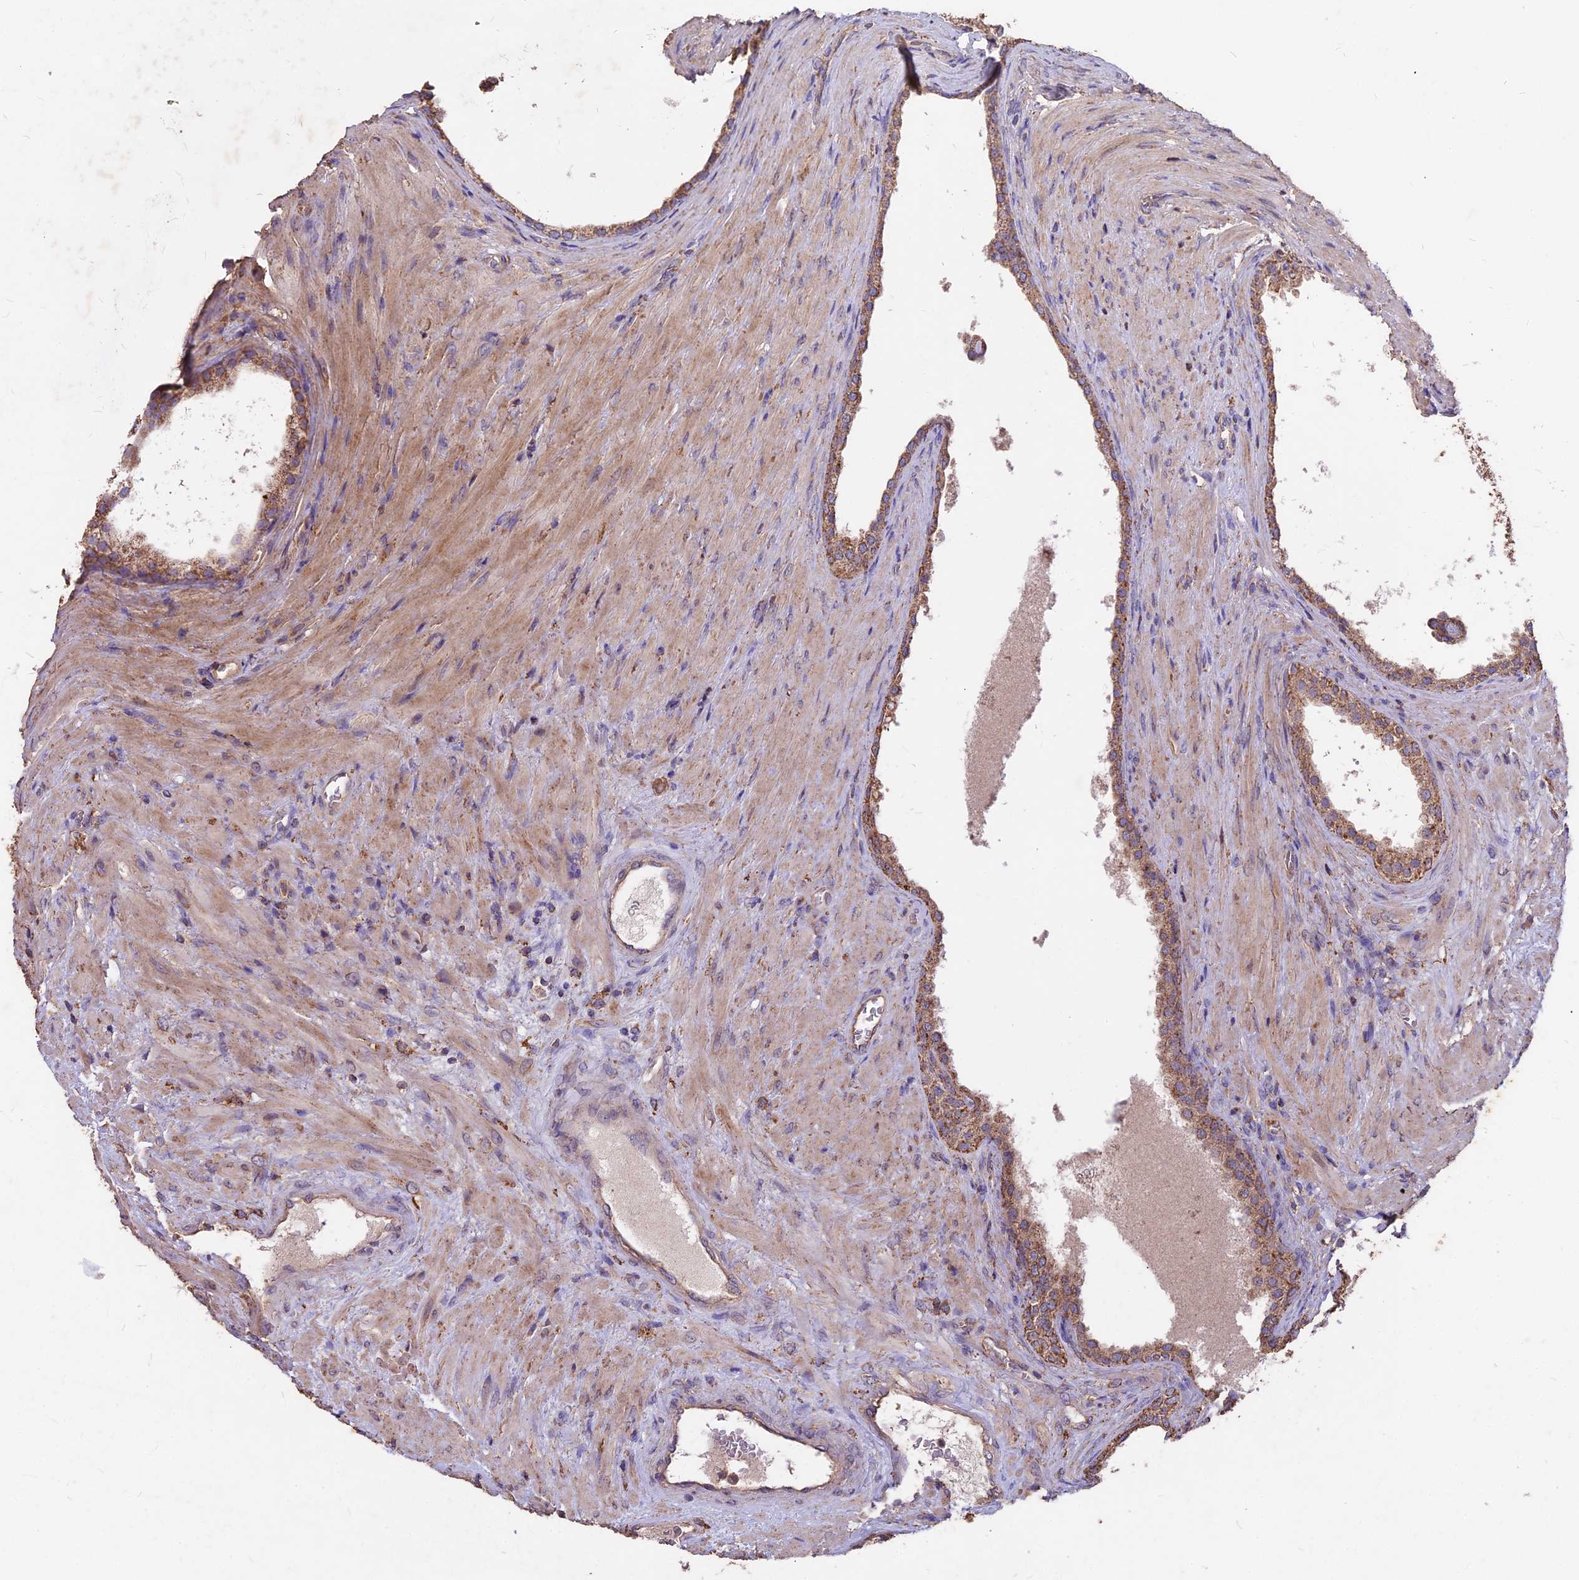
{"staining": {"intensity": "moderate", "quantity": ">75%", "location": "cytoplasmic/membranous"}, "tissue": "prostate", "cell_type": "Glandular cells", "image_type": "normal", "snomed": [{"axis": "morphology", "description": "Normal tissue, NOS"}, {"axis": "topography", "description": "Prostate"}], "caption": "Immunohistochemistry of benign prostate demonstrates medium levels of moderate cytoplasmic/membranous staining in approximately >75% of glandular cells. Nuclei are stained in blue.", "gene": "CEMIP2", "patient": {"sex": "male", "age": 76}}